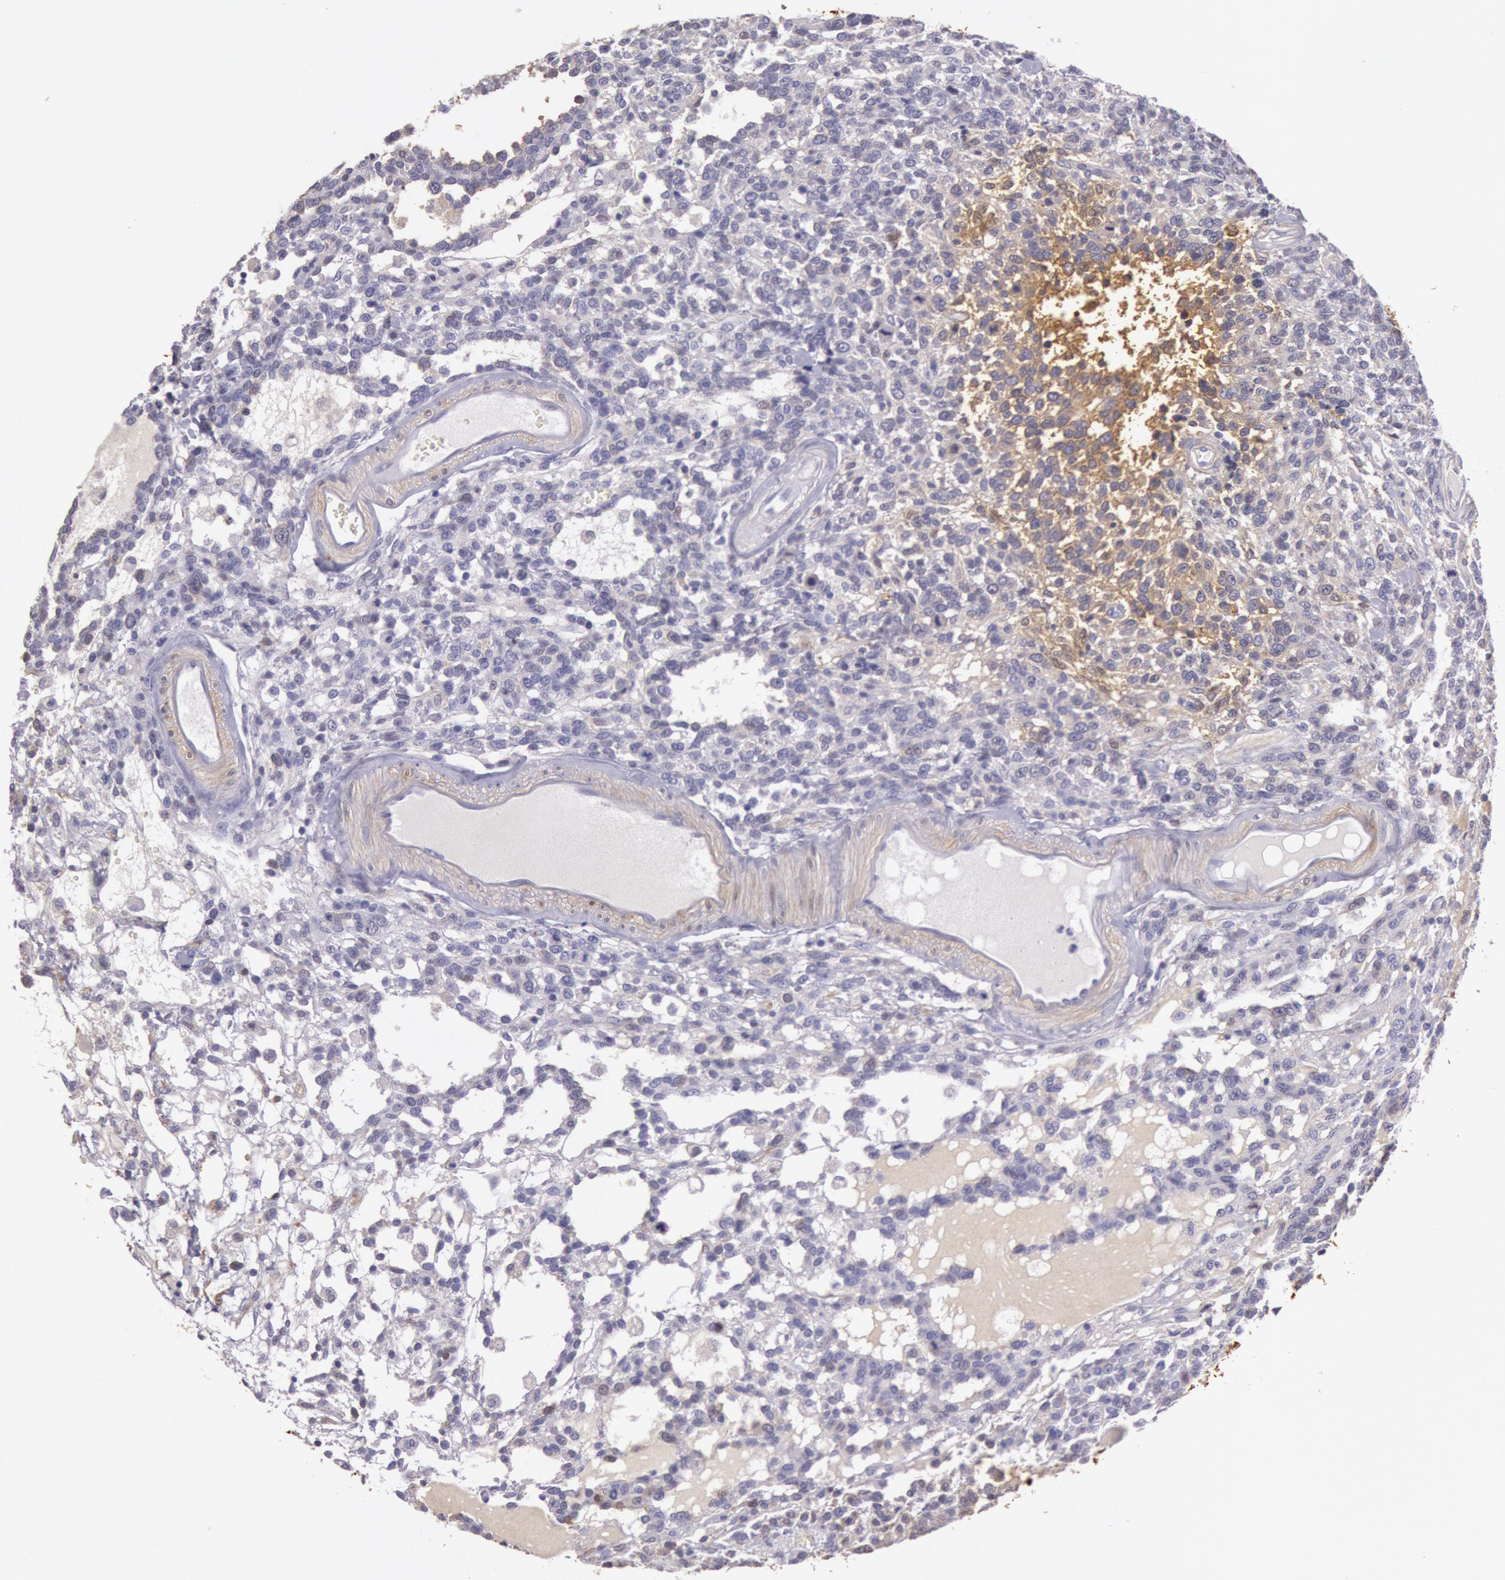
{"staining": {"intensity": "negative", "quantity": "none", "location": "none"}, "tissue": "glioma", "cell_type": "Tumor cells", "image_type": "cancer", "snomed": [{"axis": "morphology", "description": "Glioma, malignant, High grade"}, {"axis": "topography", "description": "Brain"}], "caption": "The image demonstrates no staining of tumor cells in malignant glioma (high-grade). The staining was performed using DAB (3,3'-diaminobenzidine) to visualize the protein expression in brown, while the nuclei were stained in blue with hematoxylin (Magnification: 20x).", "gene": "CKB", "patient": {"sex": "male", "age": 66}}